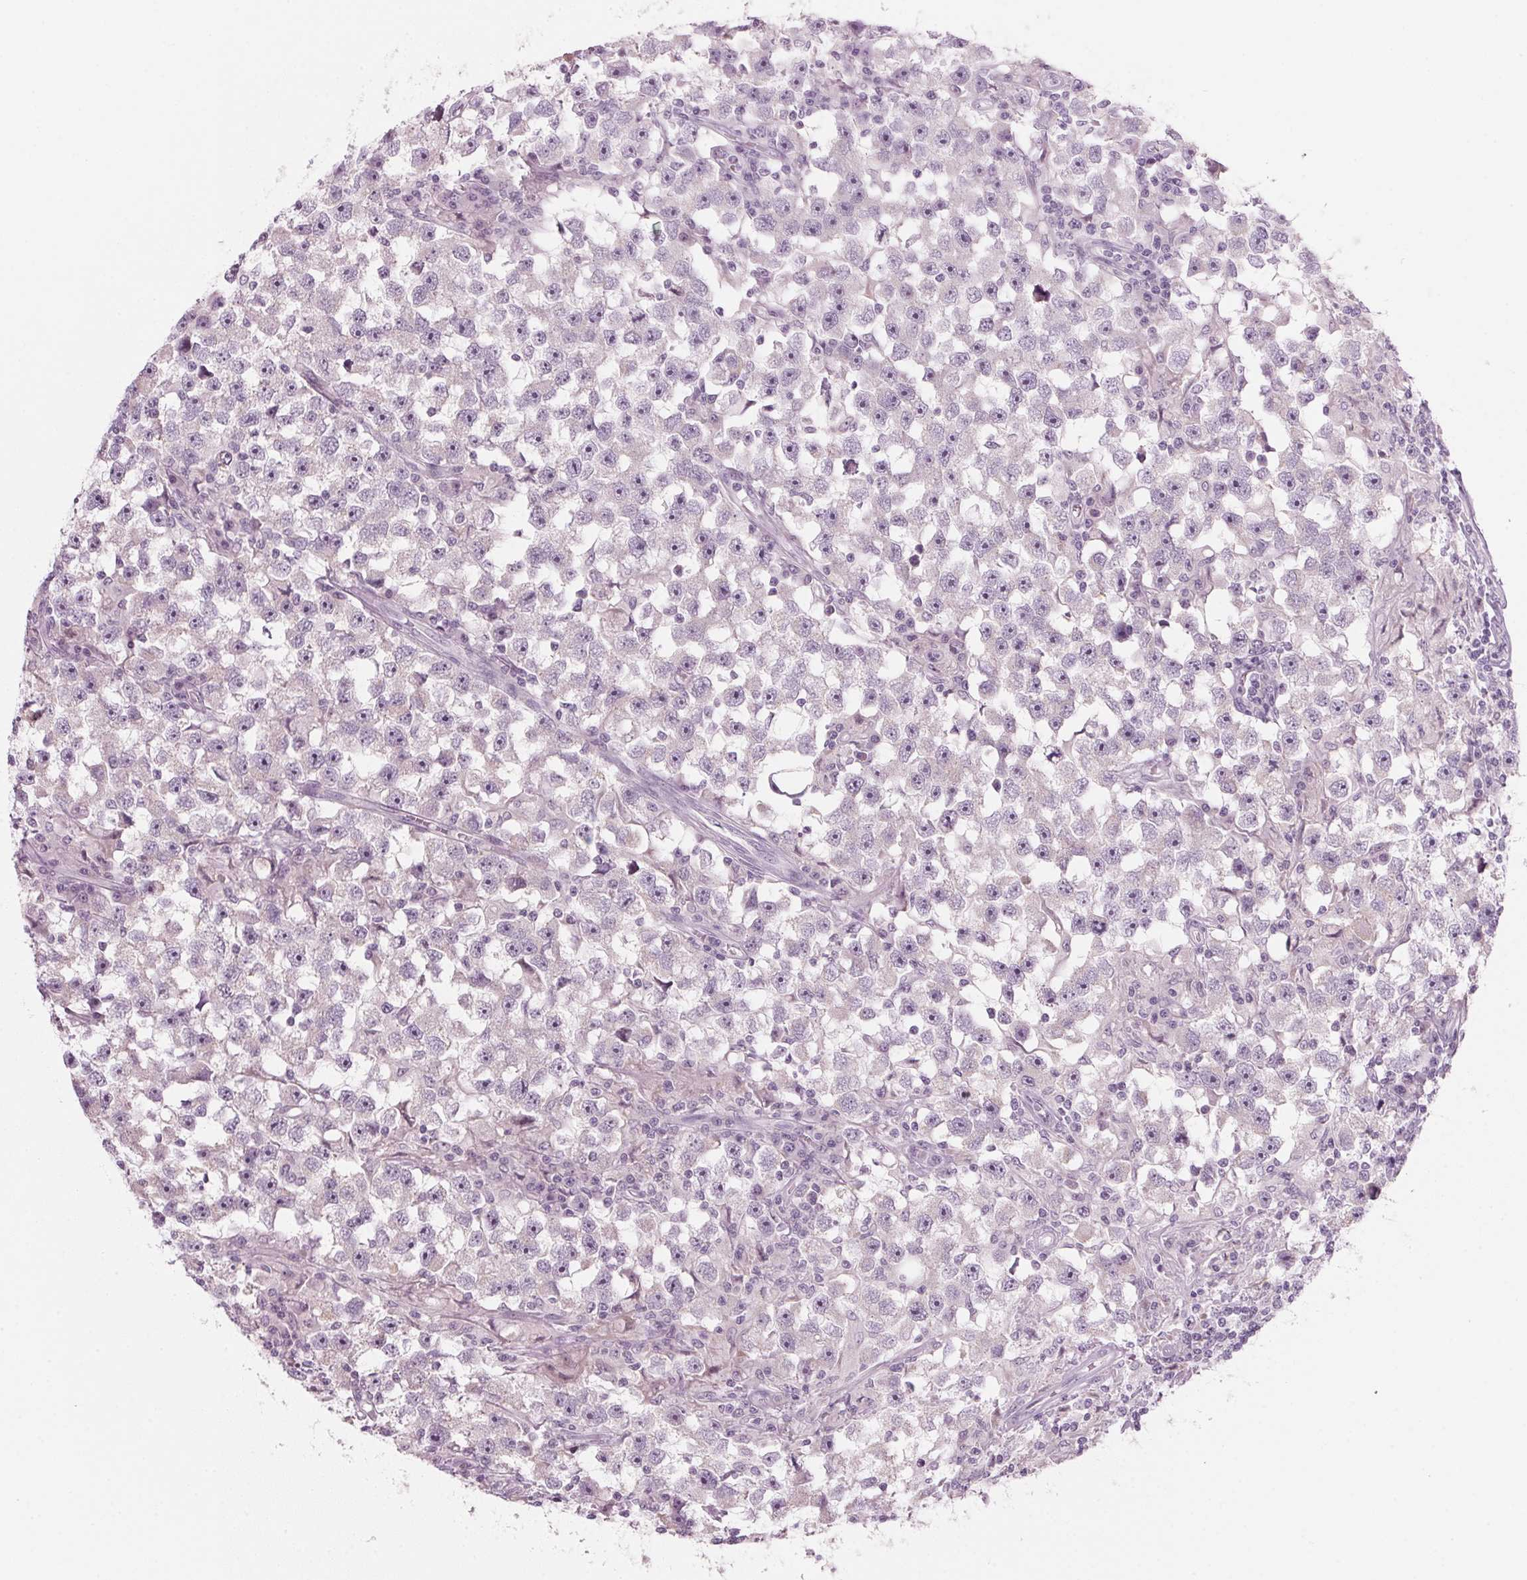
{"staining": {"intensity": "negative", "quantity": "none", "location": "none"}, "tissue": "testis cancer", "cell_type": "Tumor cells", "image_type": "cancer", "snomed": [{"axis": "morphology", "description": "Seminoma, NOS"}, {"axis": "topography", "description": "Testis"}], "caption": "DAB (3,3'-diaminobenzidine) immunohistochemical staining of seminoma (testis) demonstrates no significant staining in tumor cells.", "gene": "DNTTIP2", "patient": {"sex": "male", "age": 33}}